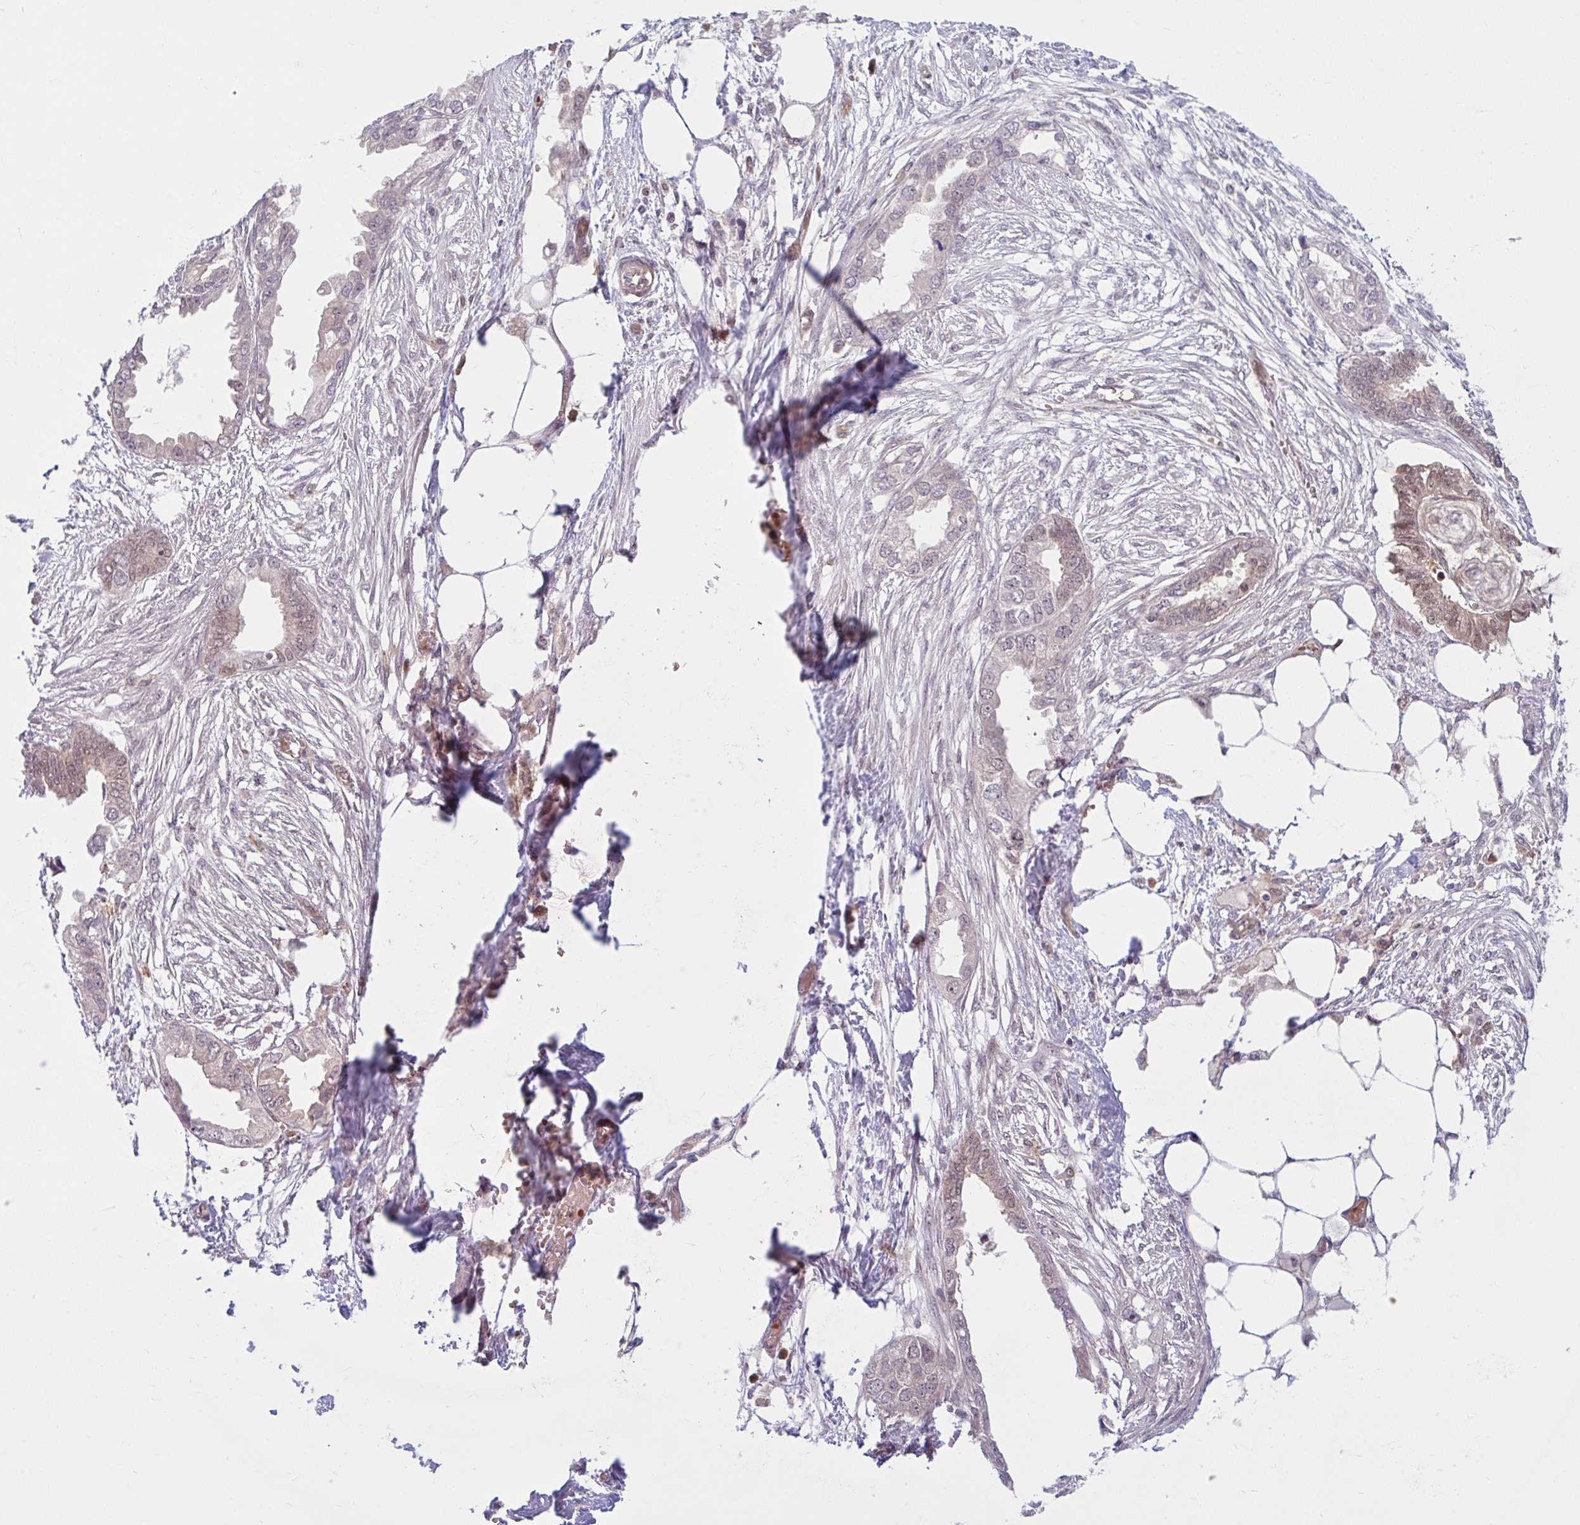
{"staining": {"intensity": "weak", "quantity": "25%-75%", "location": "cytoplasmic/membranous,nuclear"}, "tissue": "endometrial cancer", "cell_type": "Tumor cells", "image_type": "cancer", "snomed": [{"axis": "morphology", "description": "Adenocarcinoma, NOS"}, {"axis": "morphology", "description": "Adenocarcinoma, metastatic, NOS"}, {"axis": "topography", "description": "Adipose tissue"}, {"axis": "topography", "description": "Endometrium"}], "caption": "Endometrial cancer was stained to show a protein in brown. There is low levels of weak cytoplasmic/membranous and nuclear expression in approximately 25%-75% of tumor cells.", "gene": "HMBS", "patient": {"sex": "female", "age": 67}}